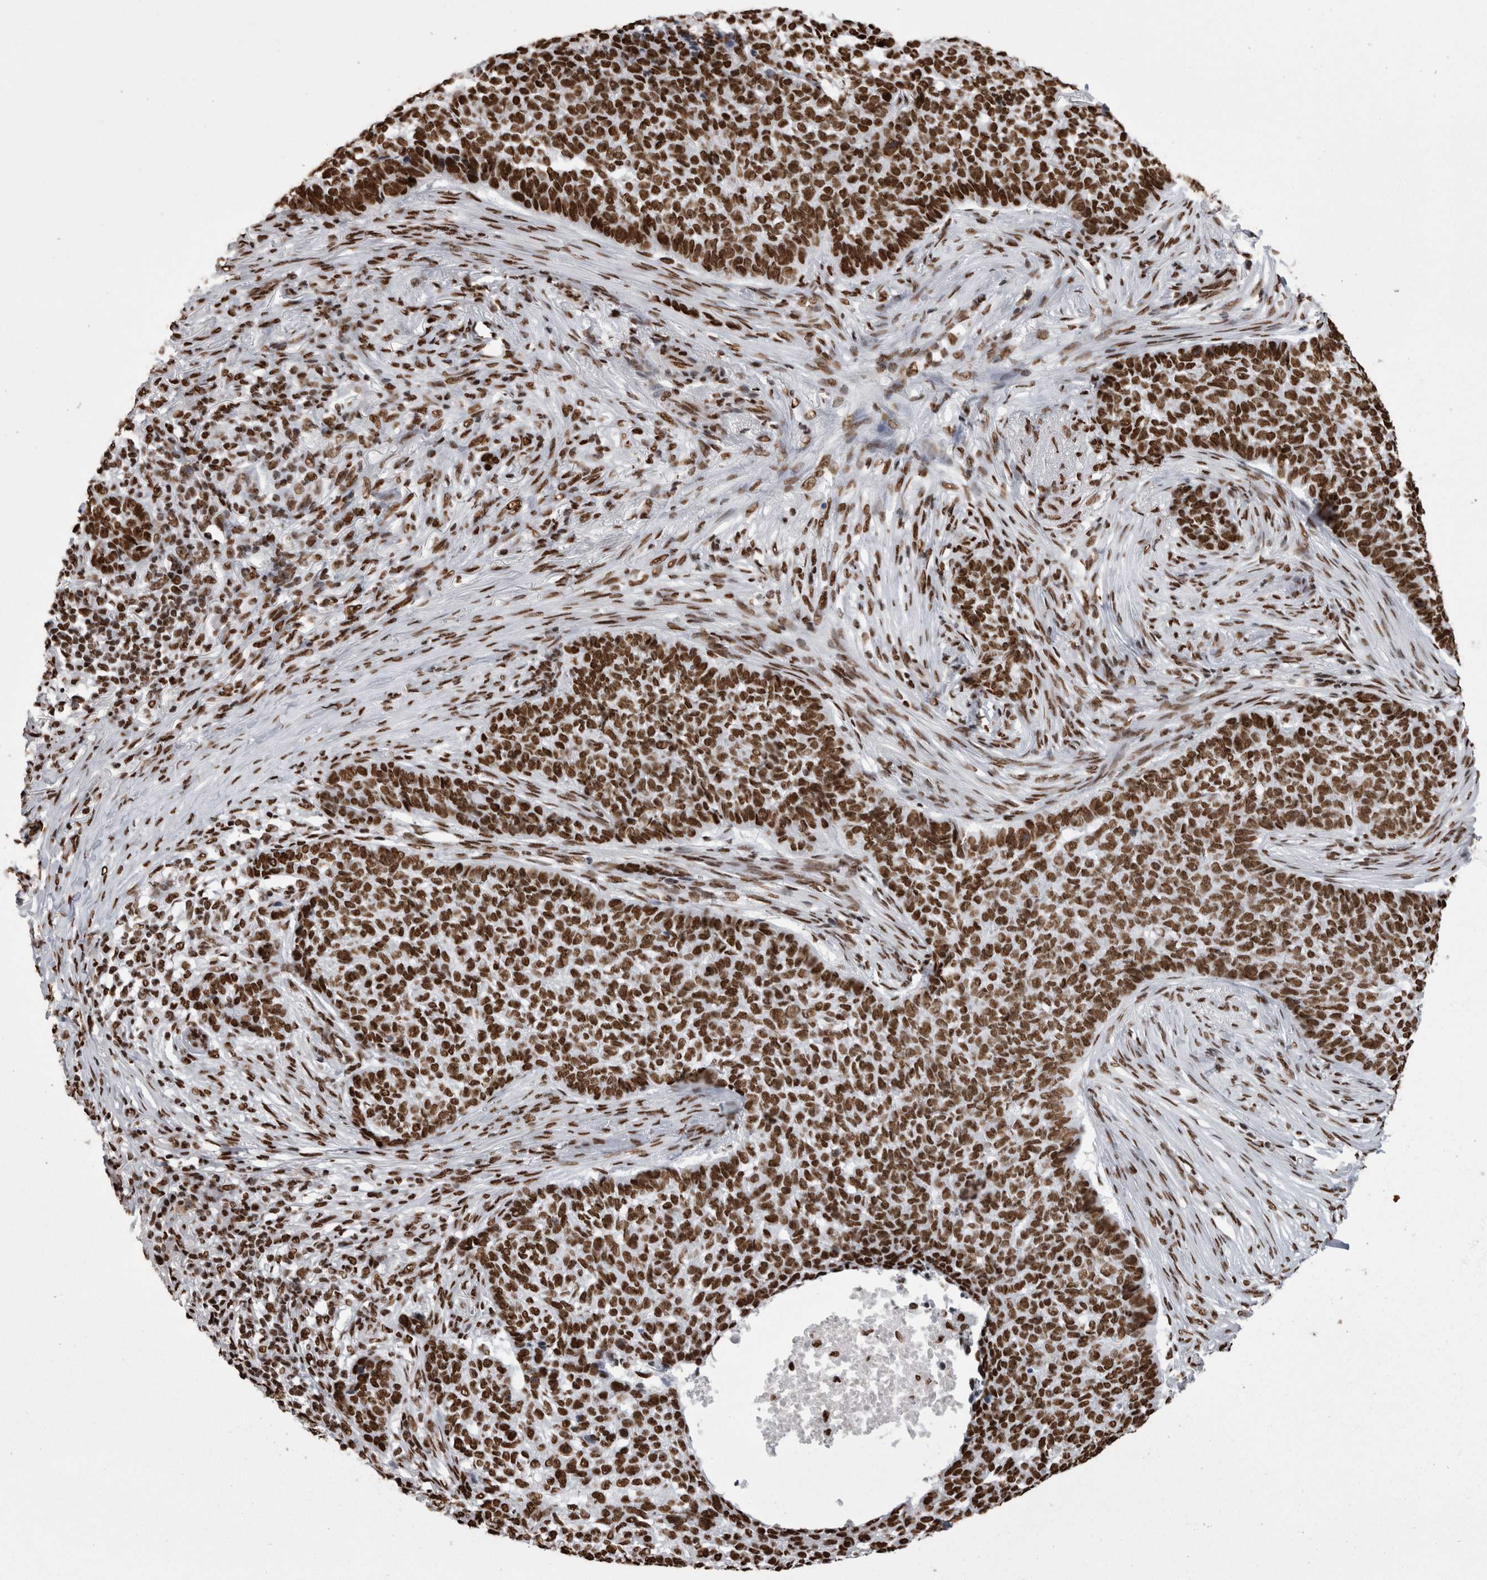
{"staining": {"intensity": "strong", "quantity": ">75%", "location": "nuclear"}, "tissue": "skin cancer", "cell_type": "Tumor cells", "image_type": "cancer", "snomed": [{"axis": "morphology", "description": "Basal cell carcinoma"}, {"axis": "topography", "description": "Skin"}], "caption": "The image displays a brown stain indicating the presence of a protein in the nuclear of tumor cells in skin cancer. The protein is stained brown, and the nuclei are stained in blue (DAB IHC with brightfield microscopy, high magnification).", "gene": "HNRNPM", "patient": {"sex": "male", "age": 85}}